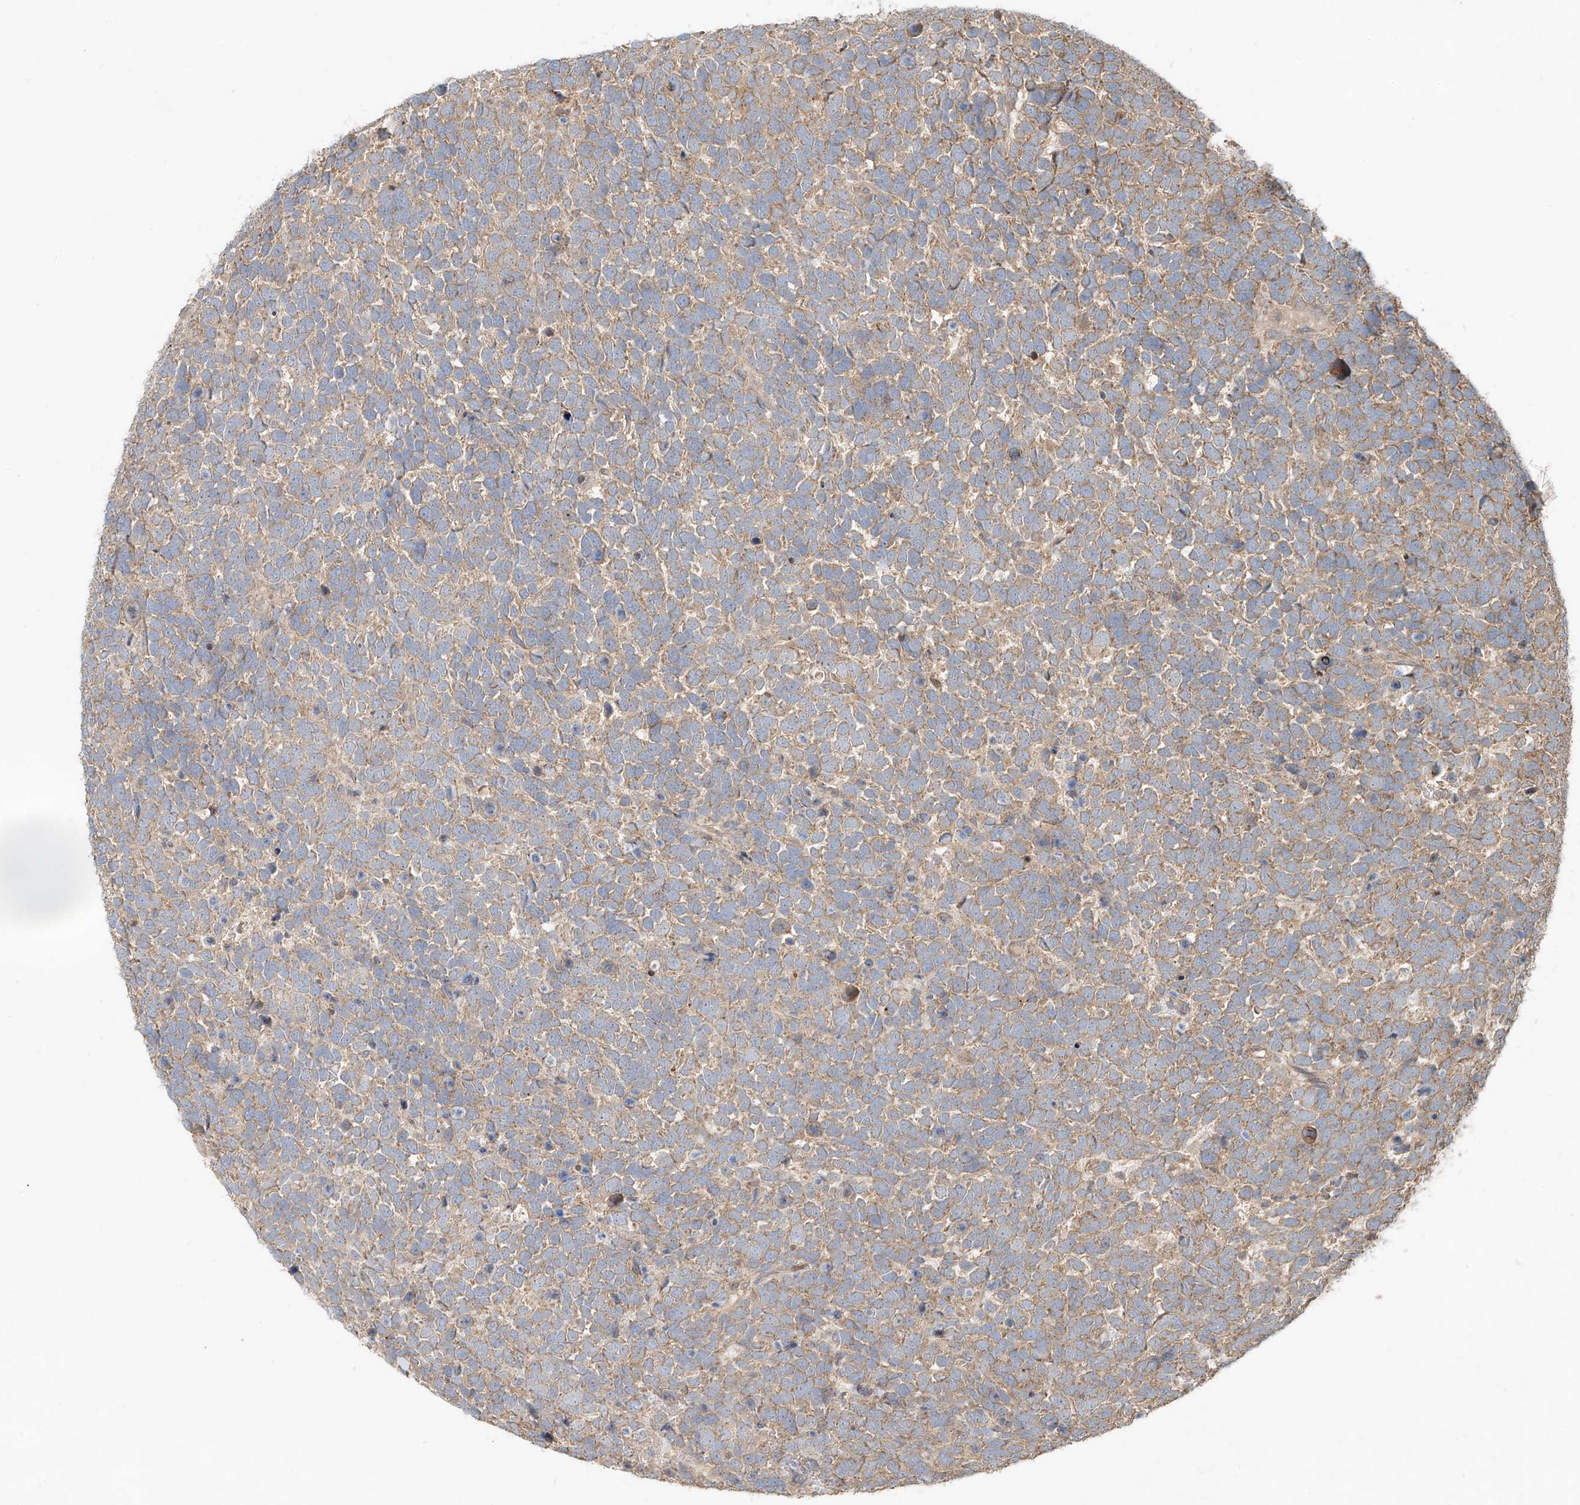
{"staining": {"intensity": "weak", "quantity": ">75%", "location": "cytoplasmic/membranous"}, "tissue": "urothelial cancer", "cell_type": "Tumor cells", "image_type": "cancer", "snomed": [{"axis": "morphology", "description": "Urothelial carcinoma, High grade"}, {"axis": "topography", "description": "Urinary bladder"}], "caption": "Tumor cells demonstrate low levels of weak cytoplasmic/membranous staining in approximately >75% of cells in human high-grade urothelial carcinoma. The staining was performed using DAB, with brown indicating positive protein expression. Nuclei are stained blue with hematoxylin.", "gene": "TMEM61", "patient": {"sex": "female", "age": 82}}